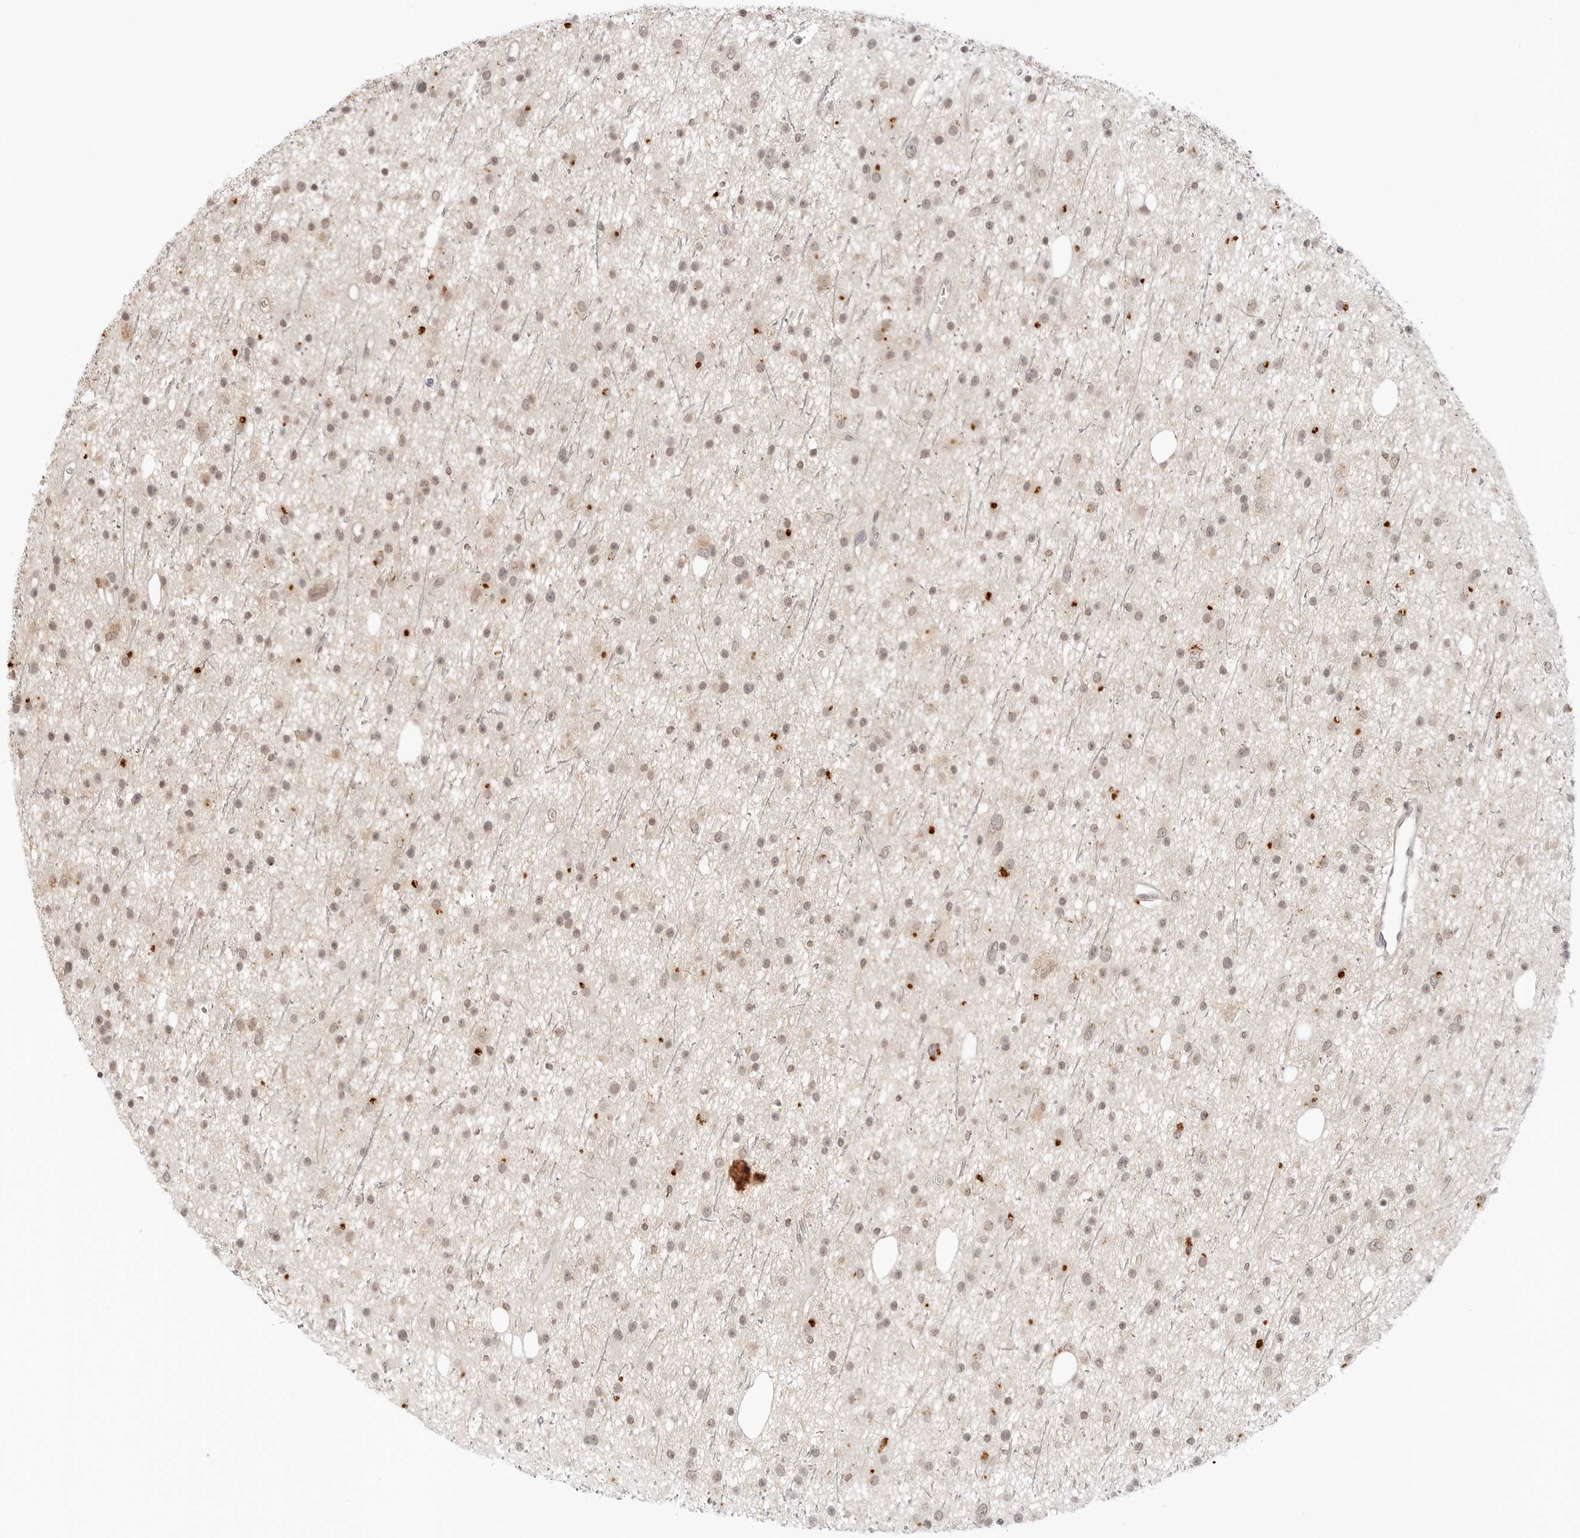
{"staining": {"intensity": "moderate", "quantity": "<25%", "location": "cytoplasmic/membranous"}, "tissue": "glioma", "cell_type": "Tumor cells", "image_type": "cancer", "snomed": [{"axis": "morphology", "description": "Glioma, malignant, Low grade"}, {"axis": "topography", "description": "Cerebral cortex"}], "caption": "A micrograph of human glioma stained for a protein reveals moderate cytoplasmic/membranous brown staining in tumor cells. The protein of interest is stained brown, and the nuclei are stained in blue (DAB (3,3'-diaminobenzidine) IHC with brightfield microscopy, high magnification).", "gene": "EPHA1", "patient": {"sex": "female", "age": 39}}